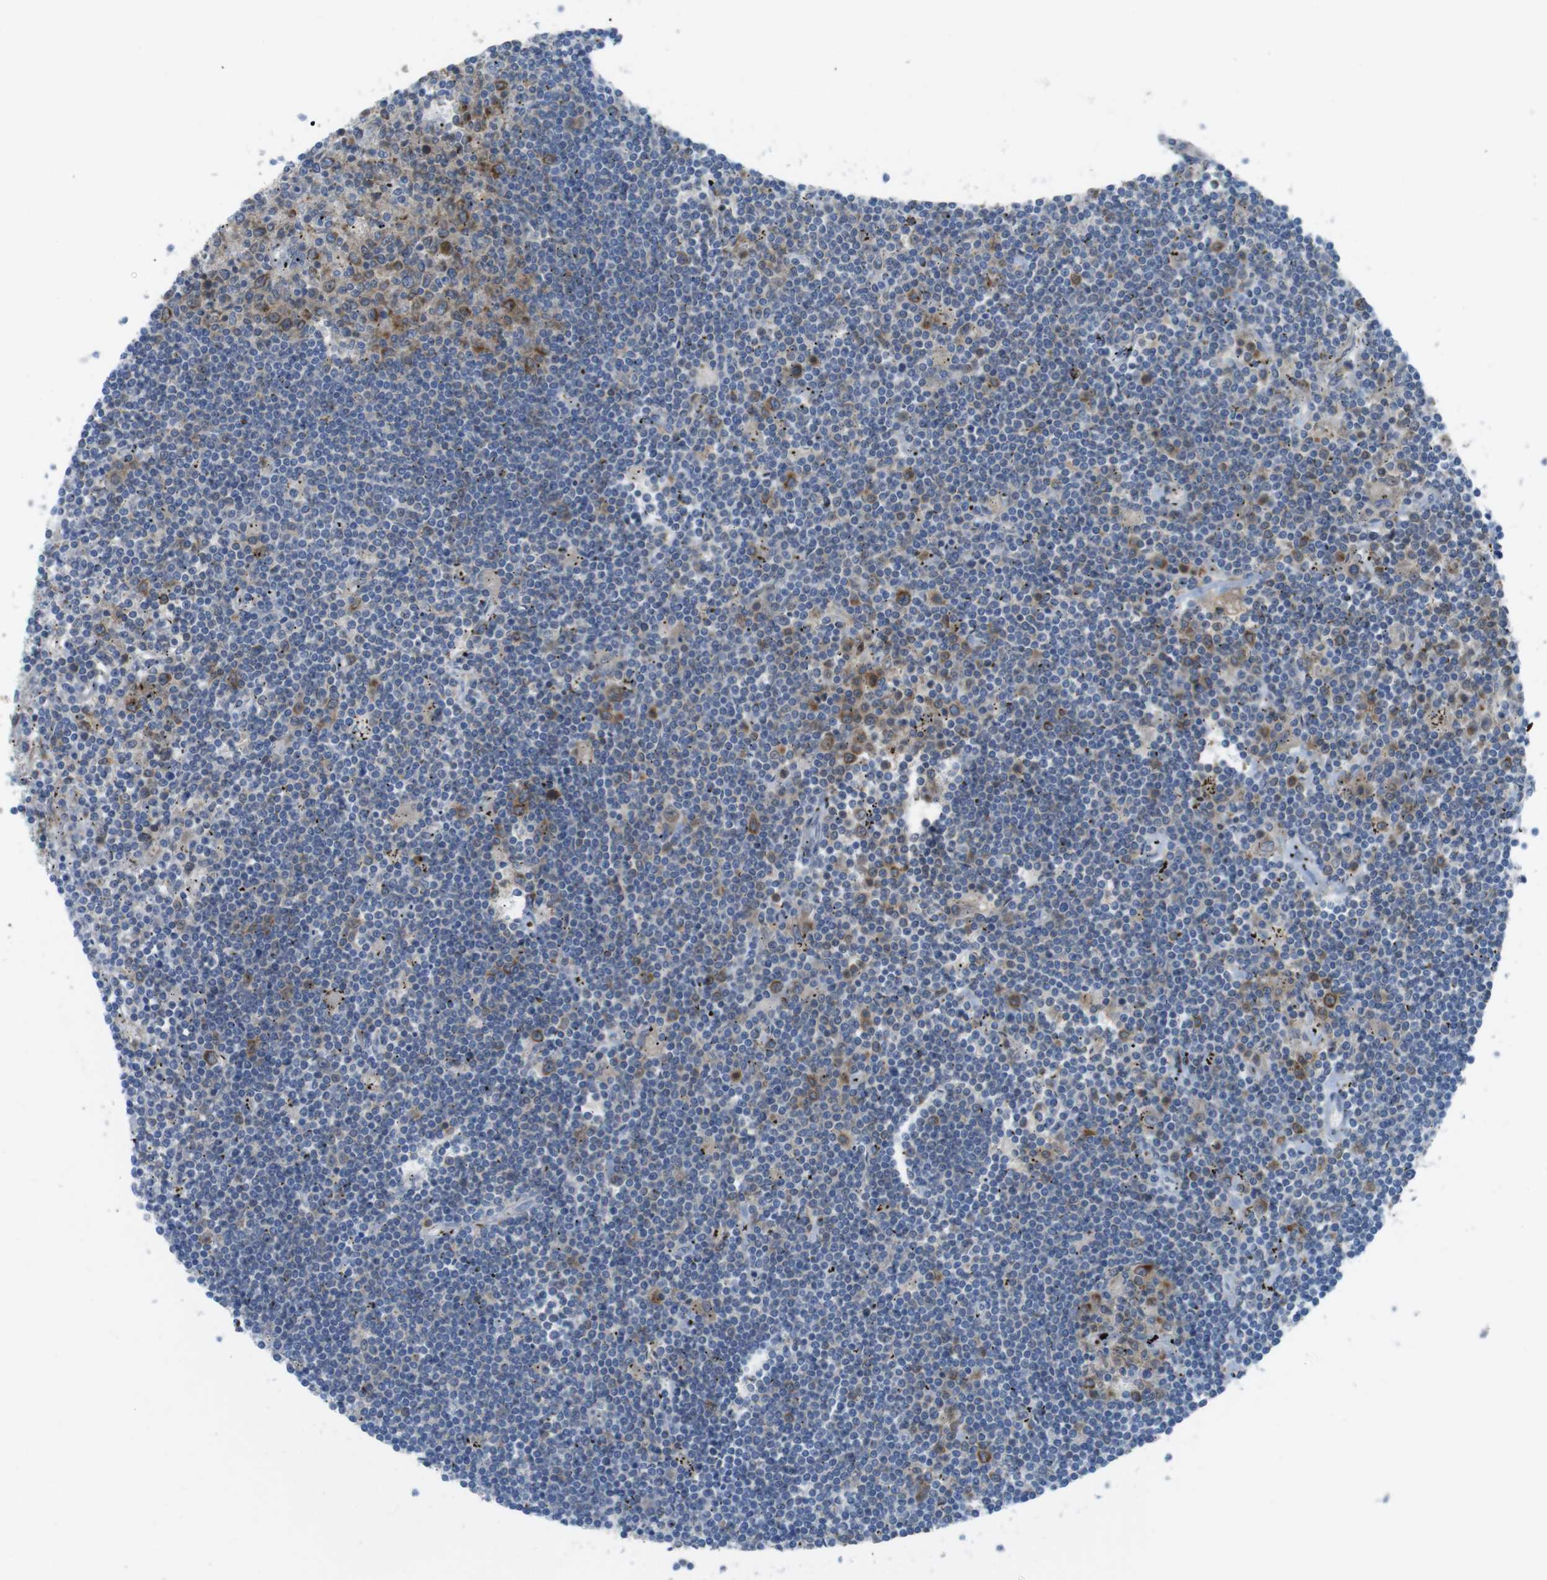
{"staining": {"intensity": "moderate", "quantity": "<25%", "location": "cytoplasmic/membranous"}, "tissue": "lymphoma", "cell_type": "Tumor cells", "image_type": "cancer", "snomed": [{"axis": "morphology", "description": "Malignant lymphoma, non-Hodgkin's type, Low grade"}, {"axis": "topography", "description": "Spleen"}], "caption": "This image exhibits malignant lymphoma, non-Hodgkin's type (low-grade) stained with IHC to label a protein in brown. The cytoplasmic/membranous of tumor cells show moderate positivity for the protein. Nuclei are counter-stained blue.", "gene": "MTHFD1", "patient": {"sex": "male", "age": 76}}